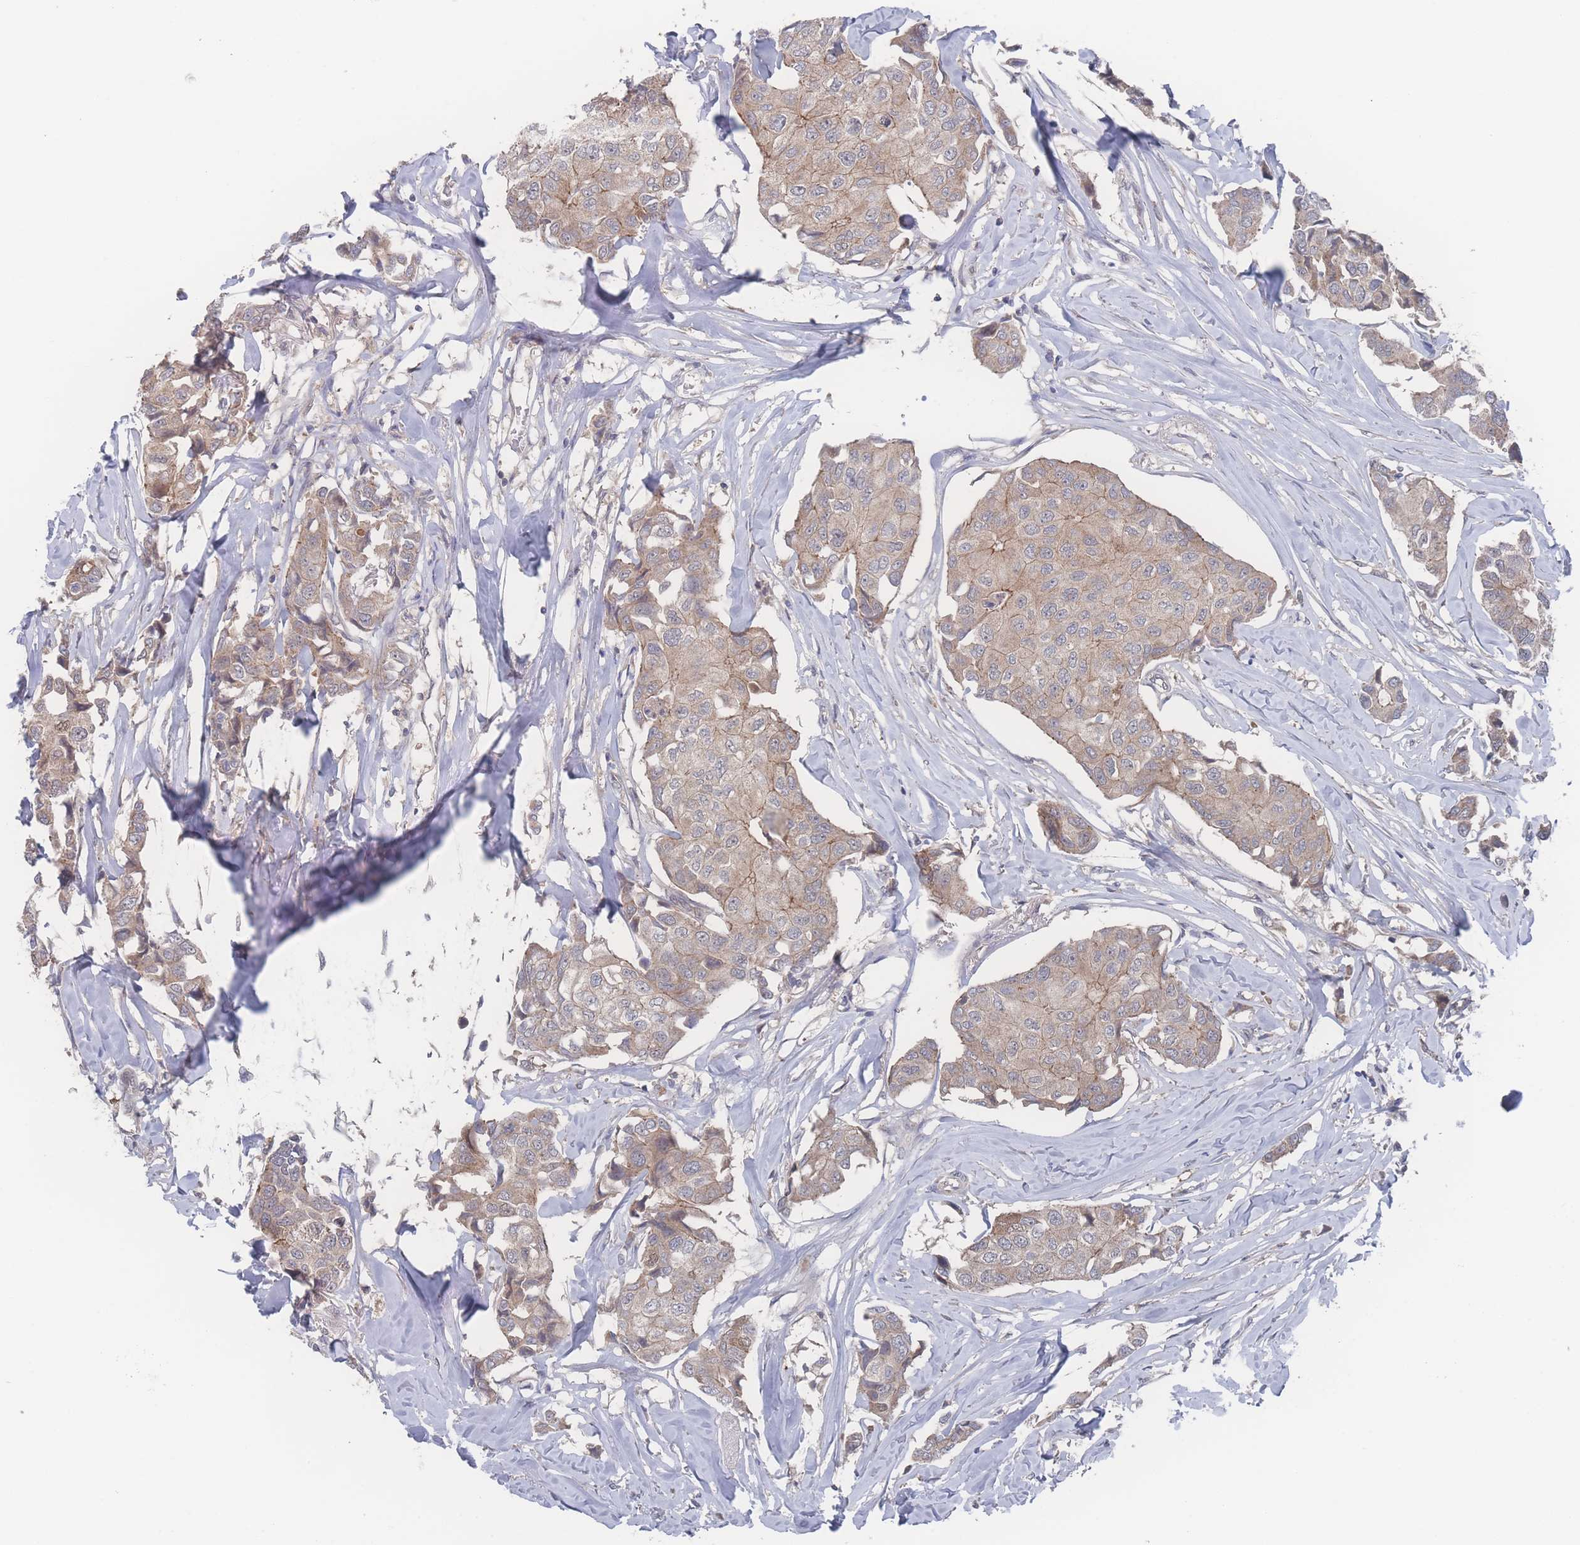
{"staining": {"intensity": "weak", "quantity": ">75%", "location": "cytoplasmic/membranous"}, "tissue": "breast cancer", "cell_type": "Tumor cells", "image_type": "cancer", "snomed": [{"axis": "morphology", "description": "Duct carcinoma"}, {"axis": "topography", "description": "Breast"}], "caption": "Immunohistochemical staining of breast infiltrating ductal carcinoma shows low levels of weak cytoplasmic/membranous protein expression in about >75% of tumor cells.", "gene": "NBEAL1", "patient": {"sex": "female", "age": 80}}